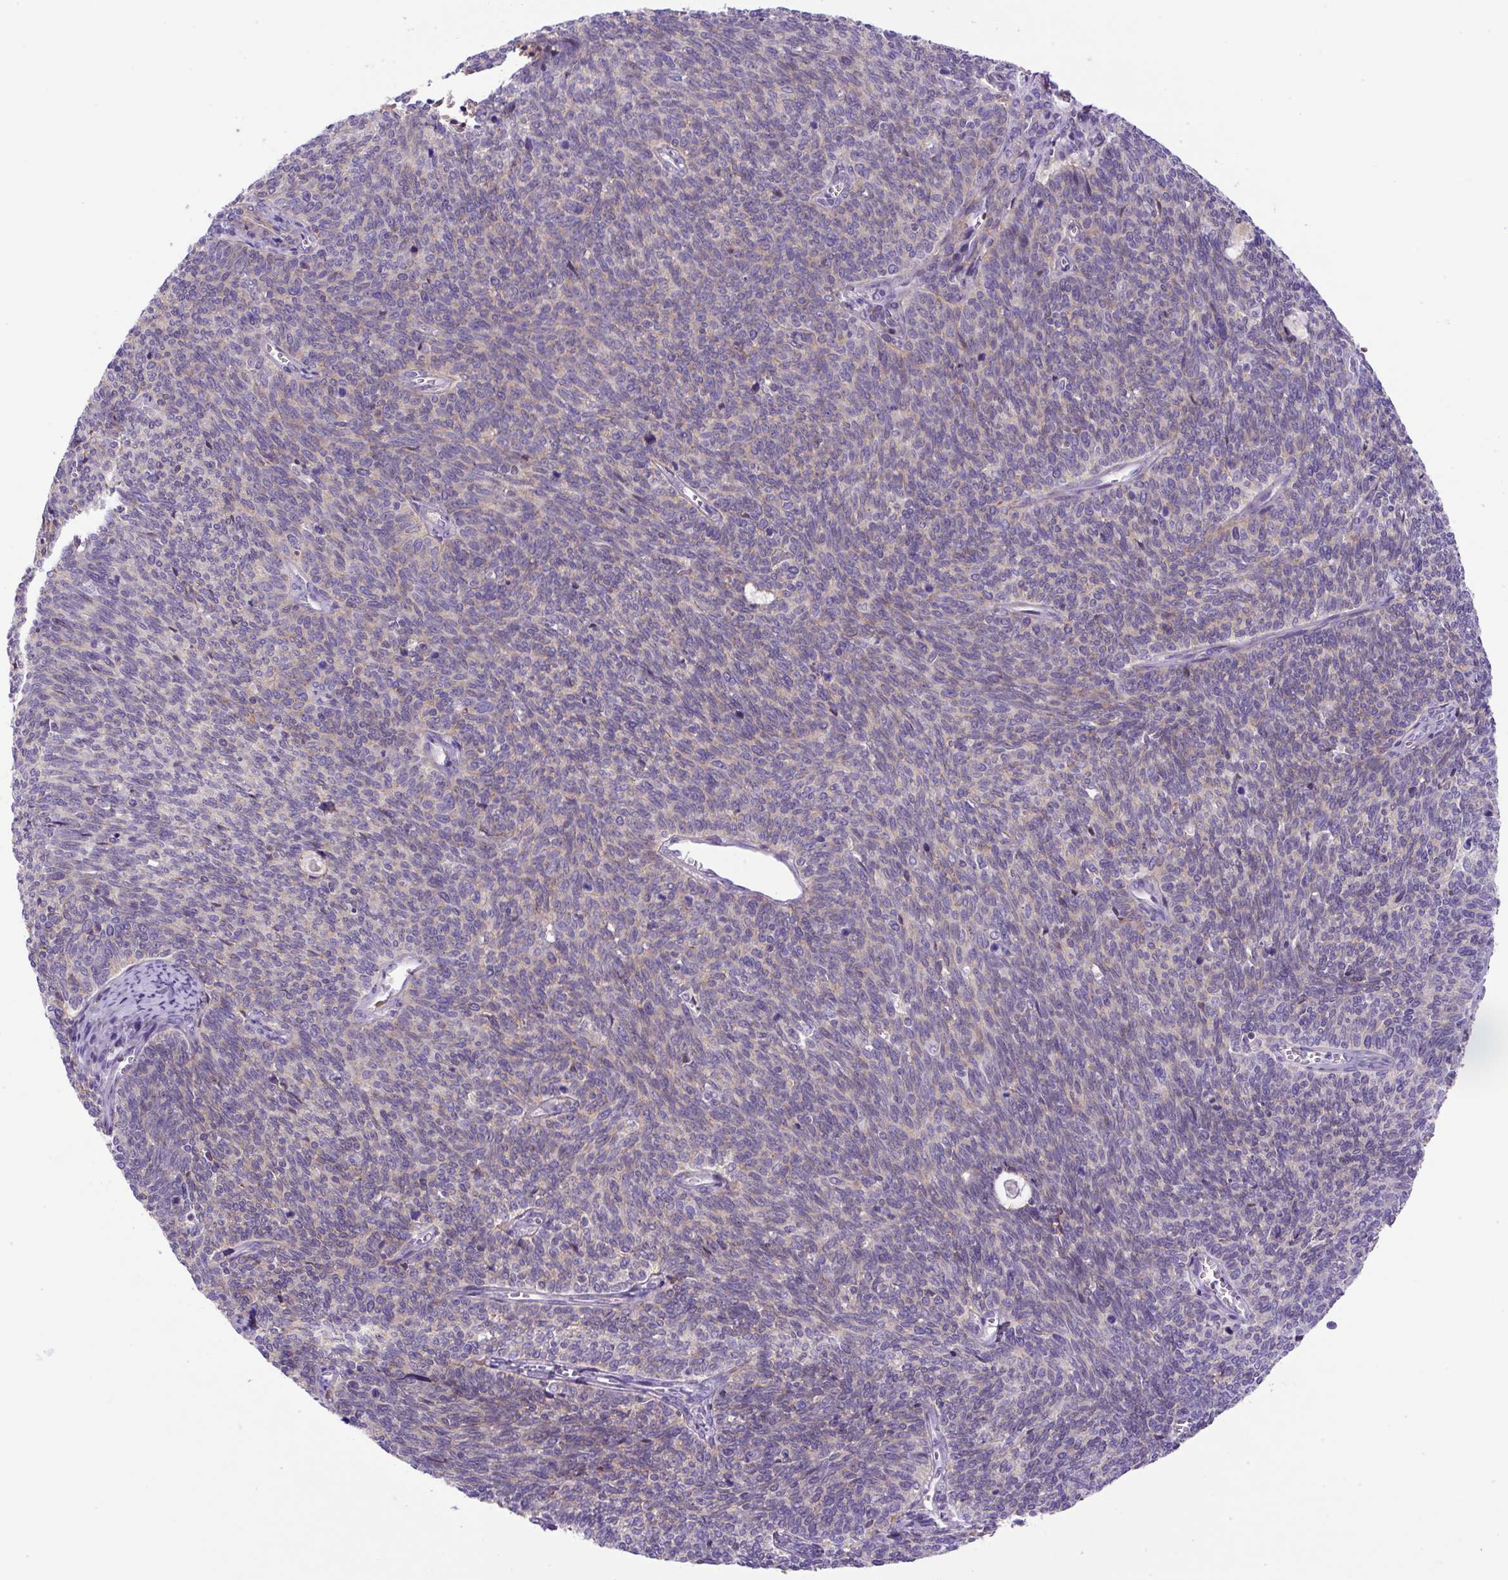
{"staining": {"intensity": "negative", "quantity": "none", "location": "none"}, "tissue": "cervical cancer", "cell_type": "Tumor cells", "image_type": "cancer", "snomed": [{"axis": "morphology", "description": "Squamous cell carcinoma, NOS"}, {"axis": "topography", "description": "Cervix"}], "caption": "IHC histopathology image of neoplastic tissue: cervical cancer (squamous cell carcinoma) stained with DAB (3,3'-diaminobenzidine) exhibits no significant protein positivity in tumor cells.", "gene": "NPTN", "patient": {"sex": "female", "age": 39}}